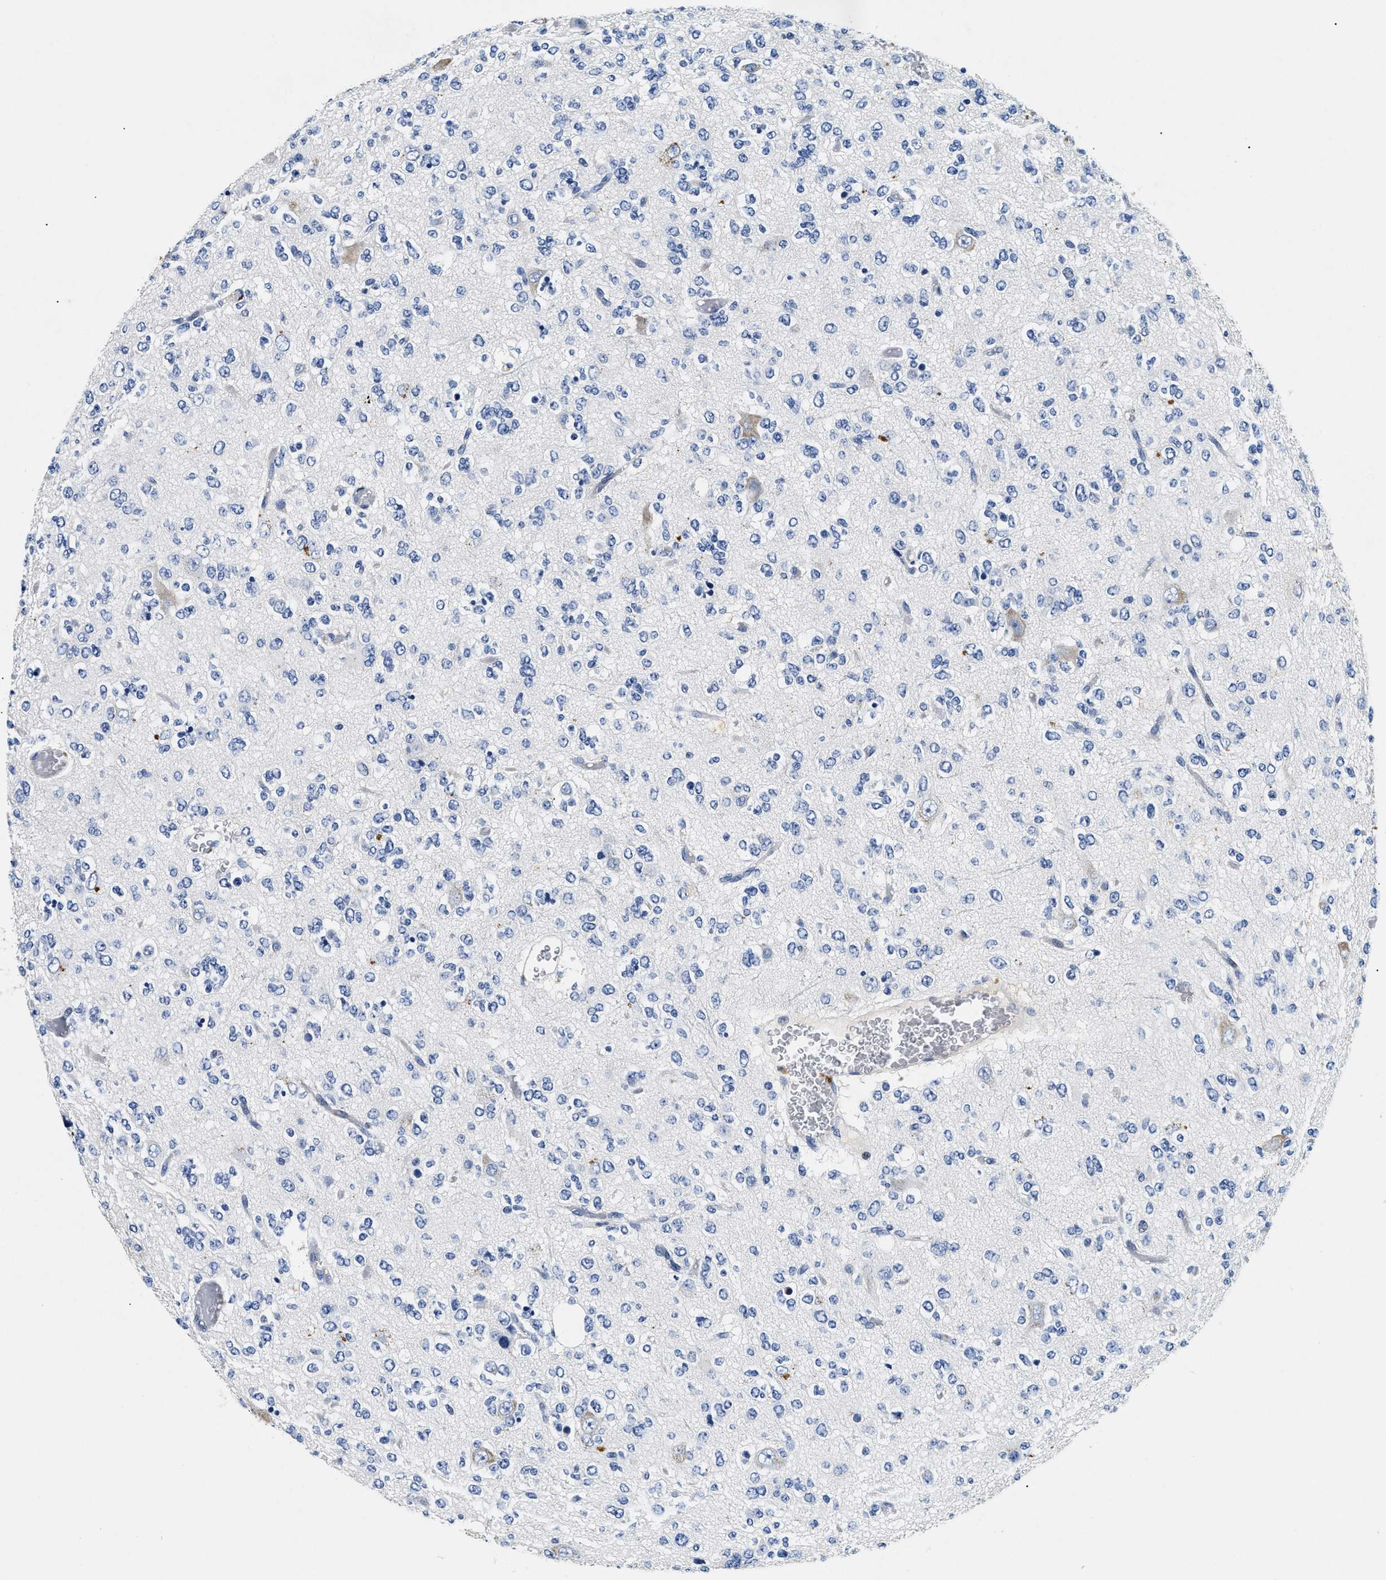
{"staining": {"intensity": "negative", "quantity": "none", "location": "none"}, "tissue": "glioma", "cell_type": "Tumor cells", "image_type": "cancer", "snomed": [{"axis": "morphology", "description": "Glioma, malignant, Low grade"}, {"axis": "topography", "description": "Brain"}], "caption": "A photomicrograph of glioma stained for a protein shows no brown staining in tumor cells.", "gene": "LAMA3", "patient": {"sex": "male", "age": 38}}